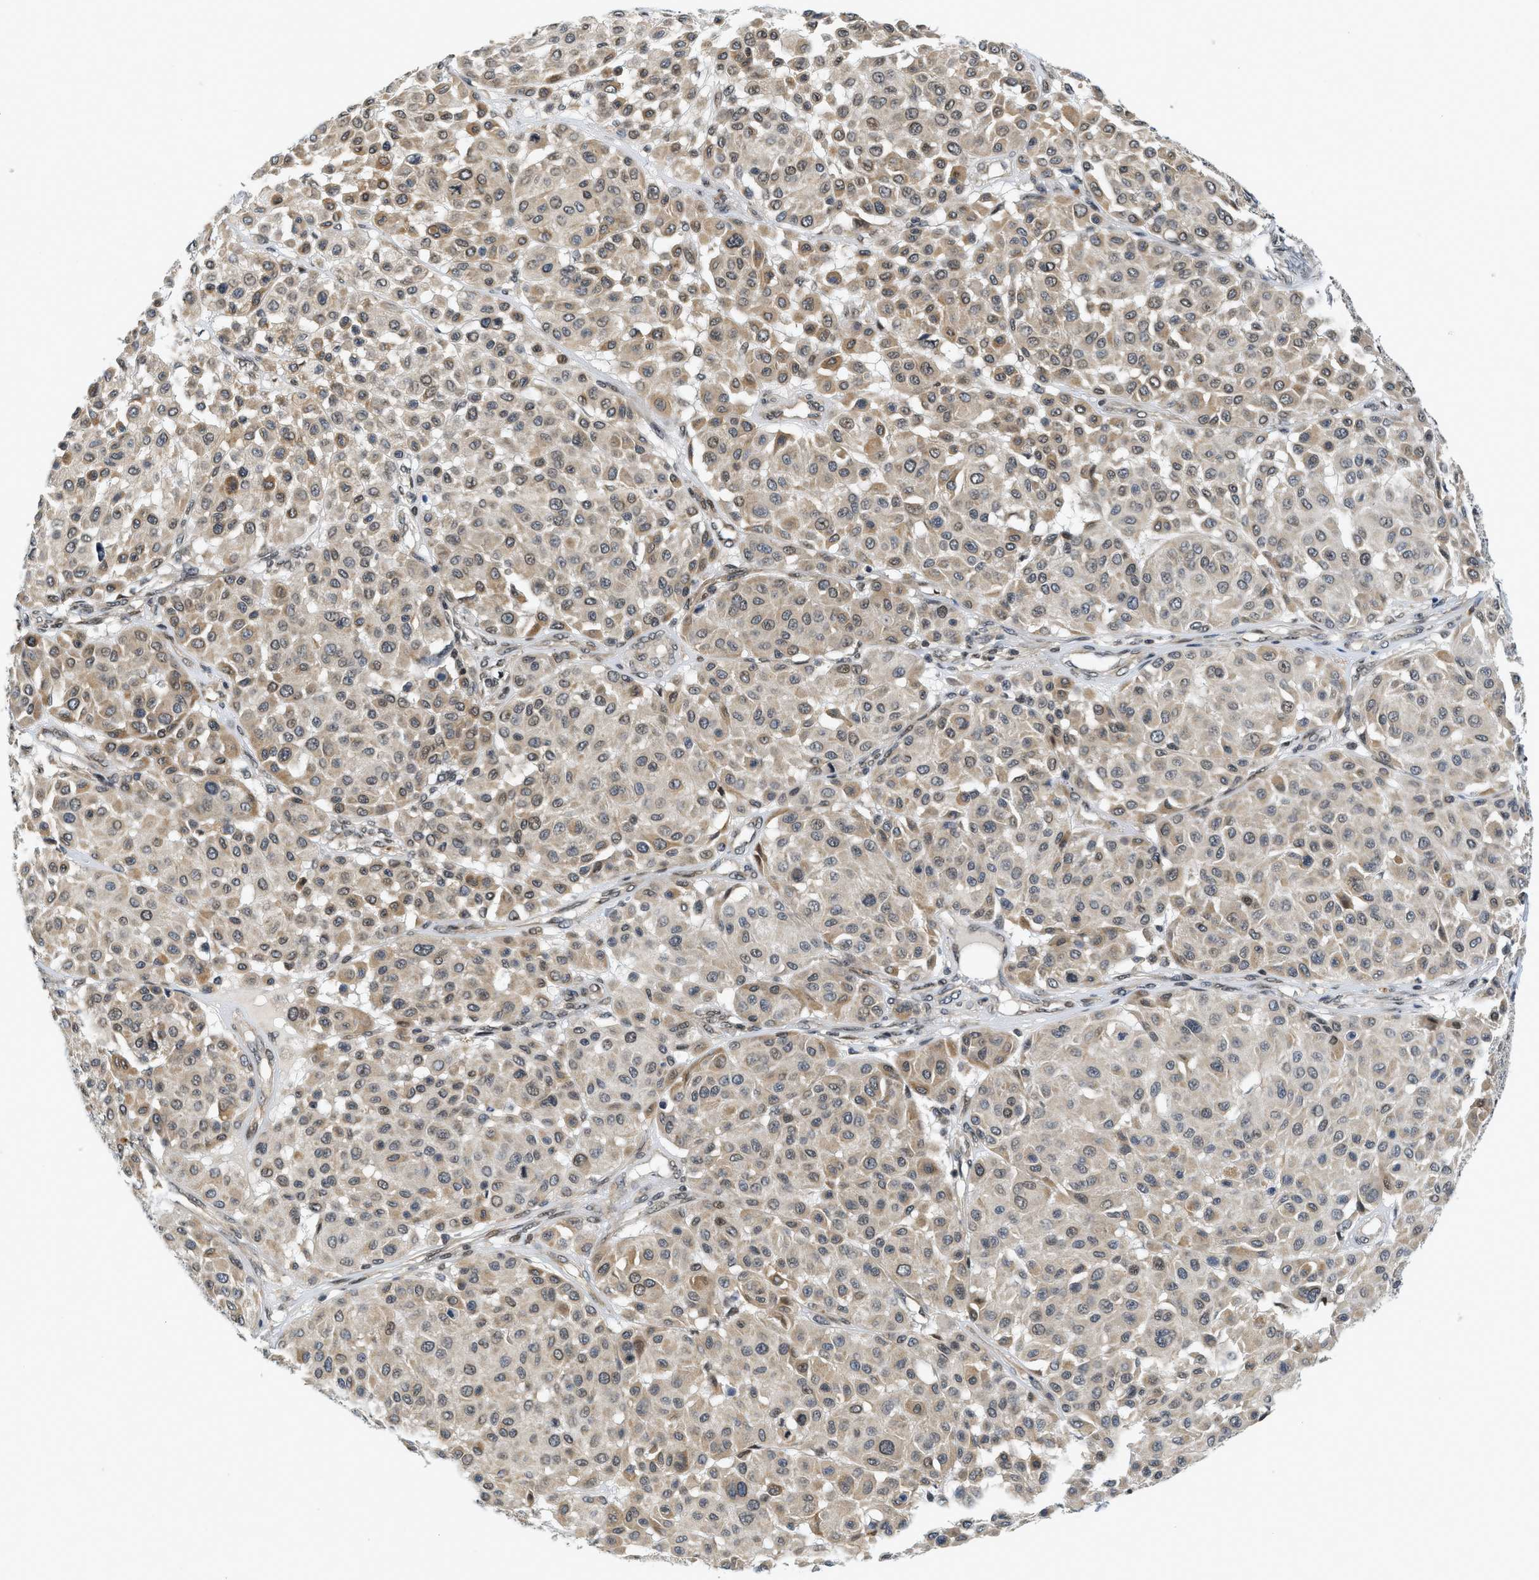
{"staining": {"intensity": "moderate", "quantity": "25%-75%", "location": "cytoplasmic/membranous,nuclear"}, "tissue": "melanoma", "cell_type": "Tumor cells", "image_type": "cancer", "snomed": [{"axis": "morphology", "description": "Malignant melanoma, Metastatic site"}, {"axis": "topography", "description": "Soft tissue"}], "caption": "Malignant melanoma (metastatic site) stained for a protein (brown) demonstrates moderate cytoplasmic/membranous and nuclear positive positivity in about 25%-75% of tumor cells.", "gene": "KMT2A", "patient": {"sex": "male", "age": 41}}